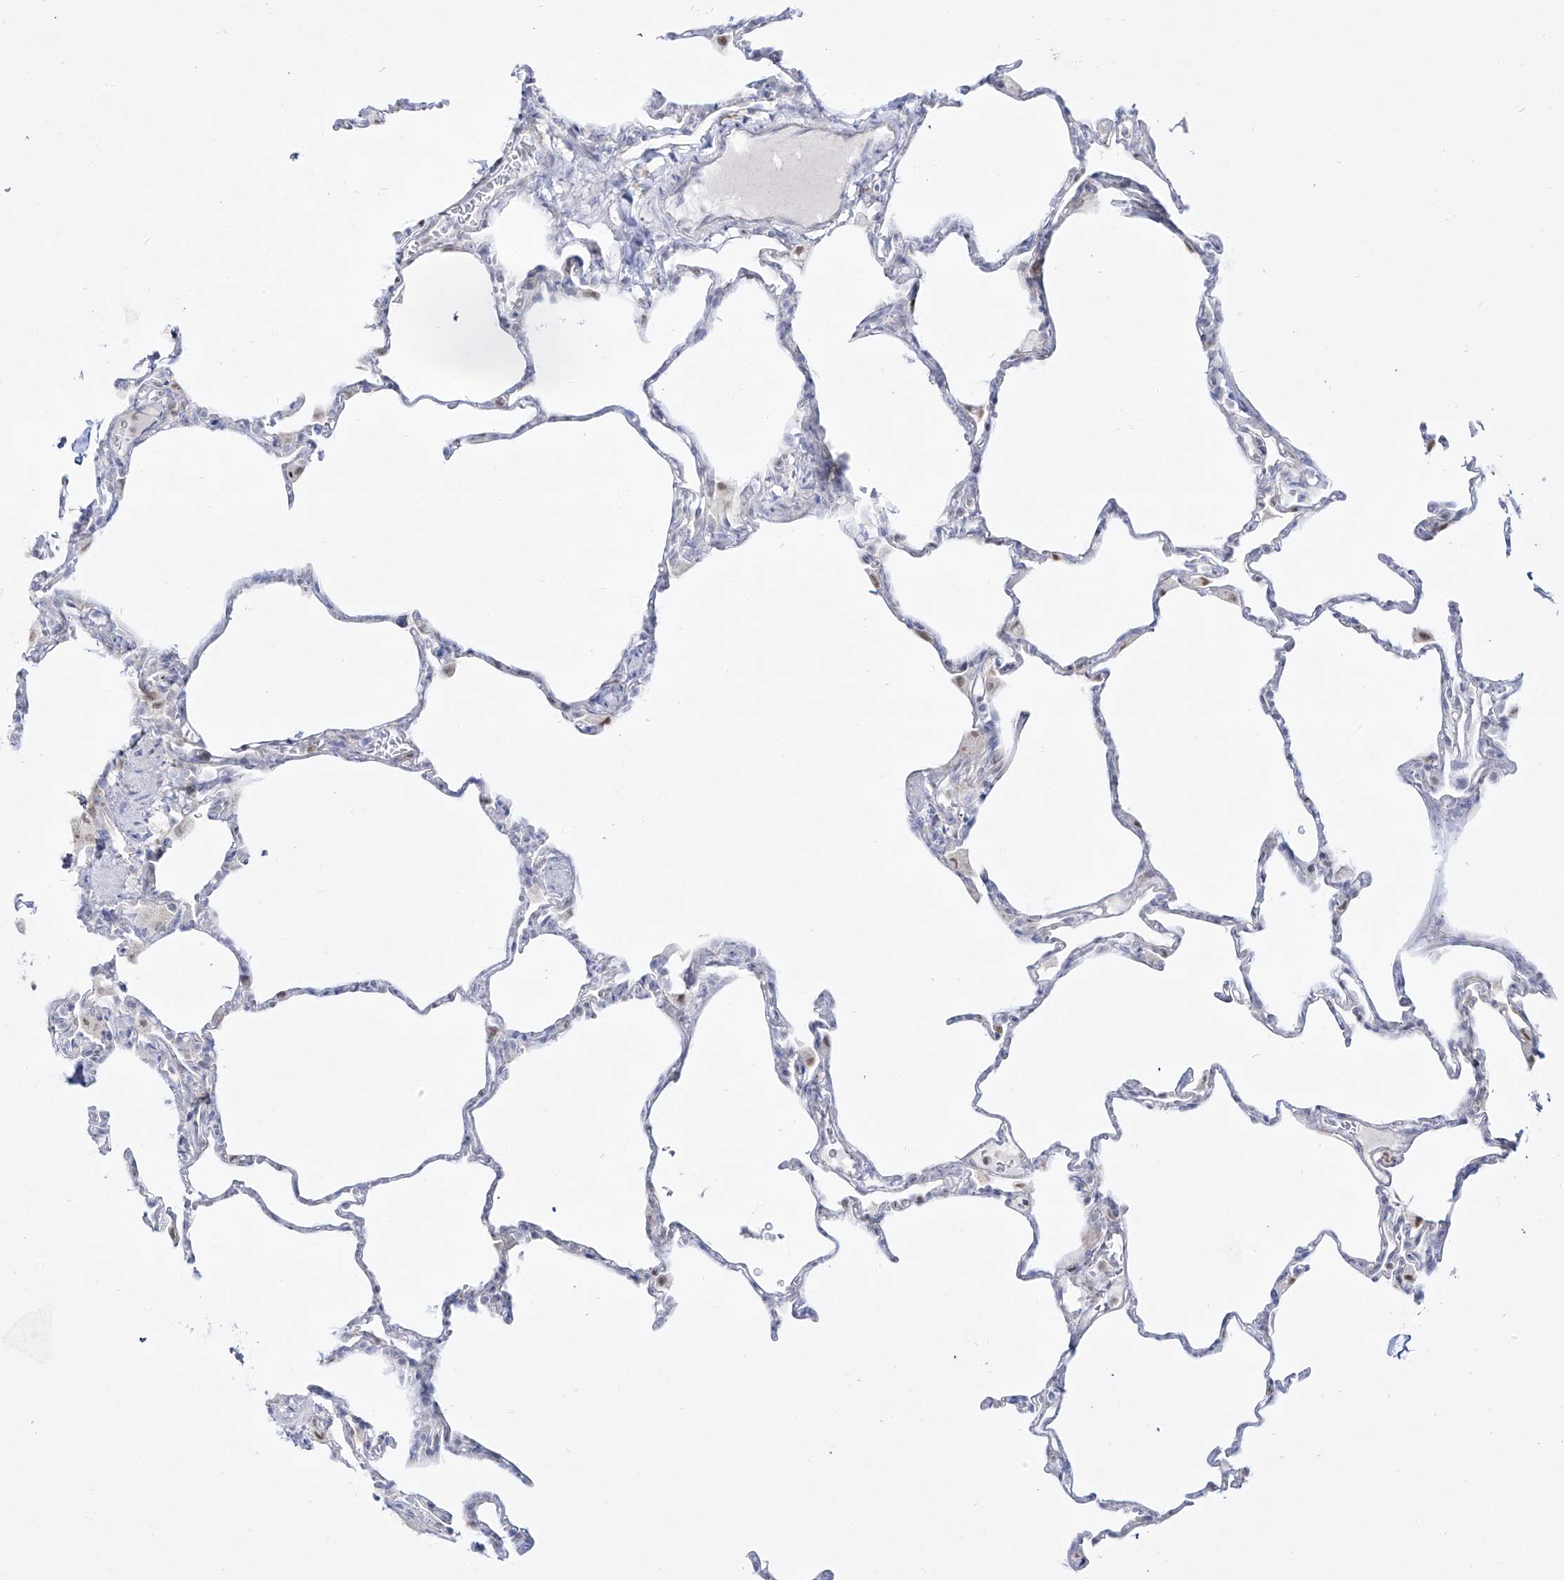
{"staining": {"intensity": "negative", "quantity": "none", "location": "none"}, "tissue": "lung", "cell_type": "Alveolar cells", "image_type": "normal", "snomed": [{"axis": "morphology", "description": "Normal tissue, NOS"}, {"axis": "topography", "description": "Lung"}], "caption": "High magnification brightfield microscopy of benign lung stained with DAB (3,3'-diaminobenzidine) (brown) and counterstained with hematoxylin (blue): alveolar cells show no significant expression.", "gene": "DMKN", "patient": {"sex": "male", "age": 20}}